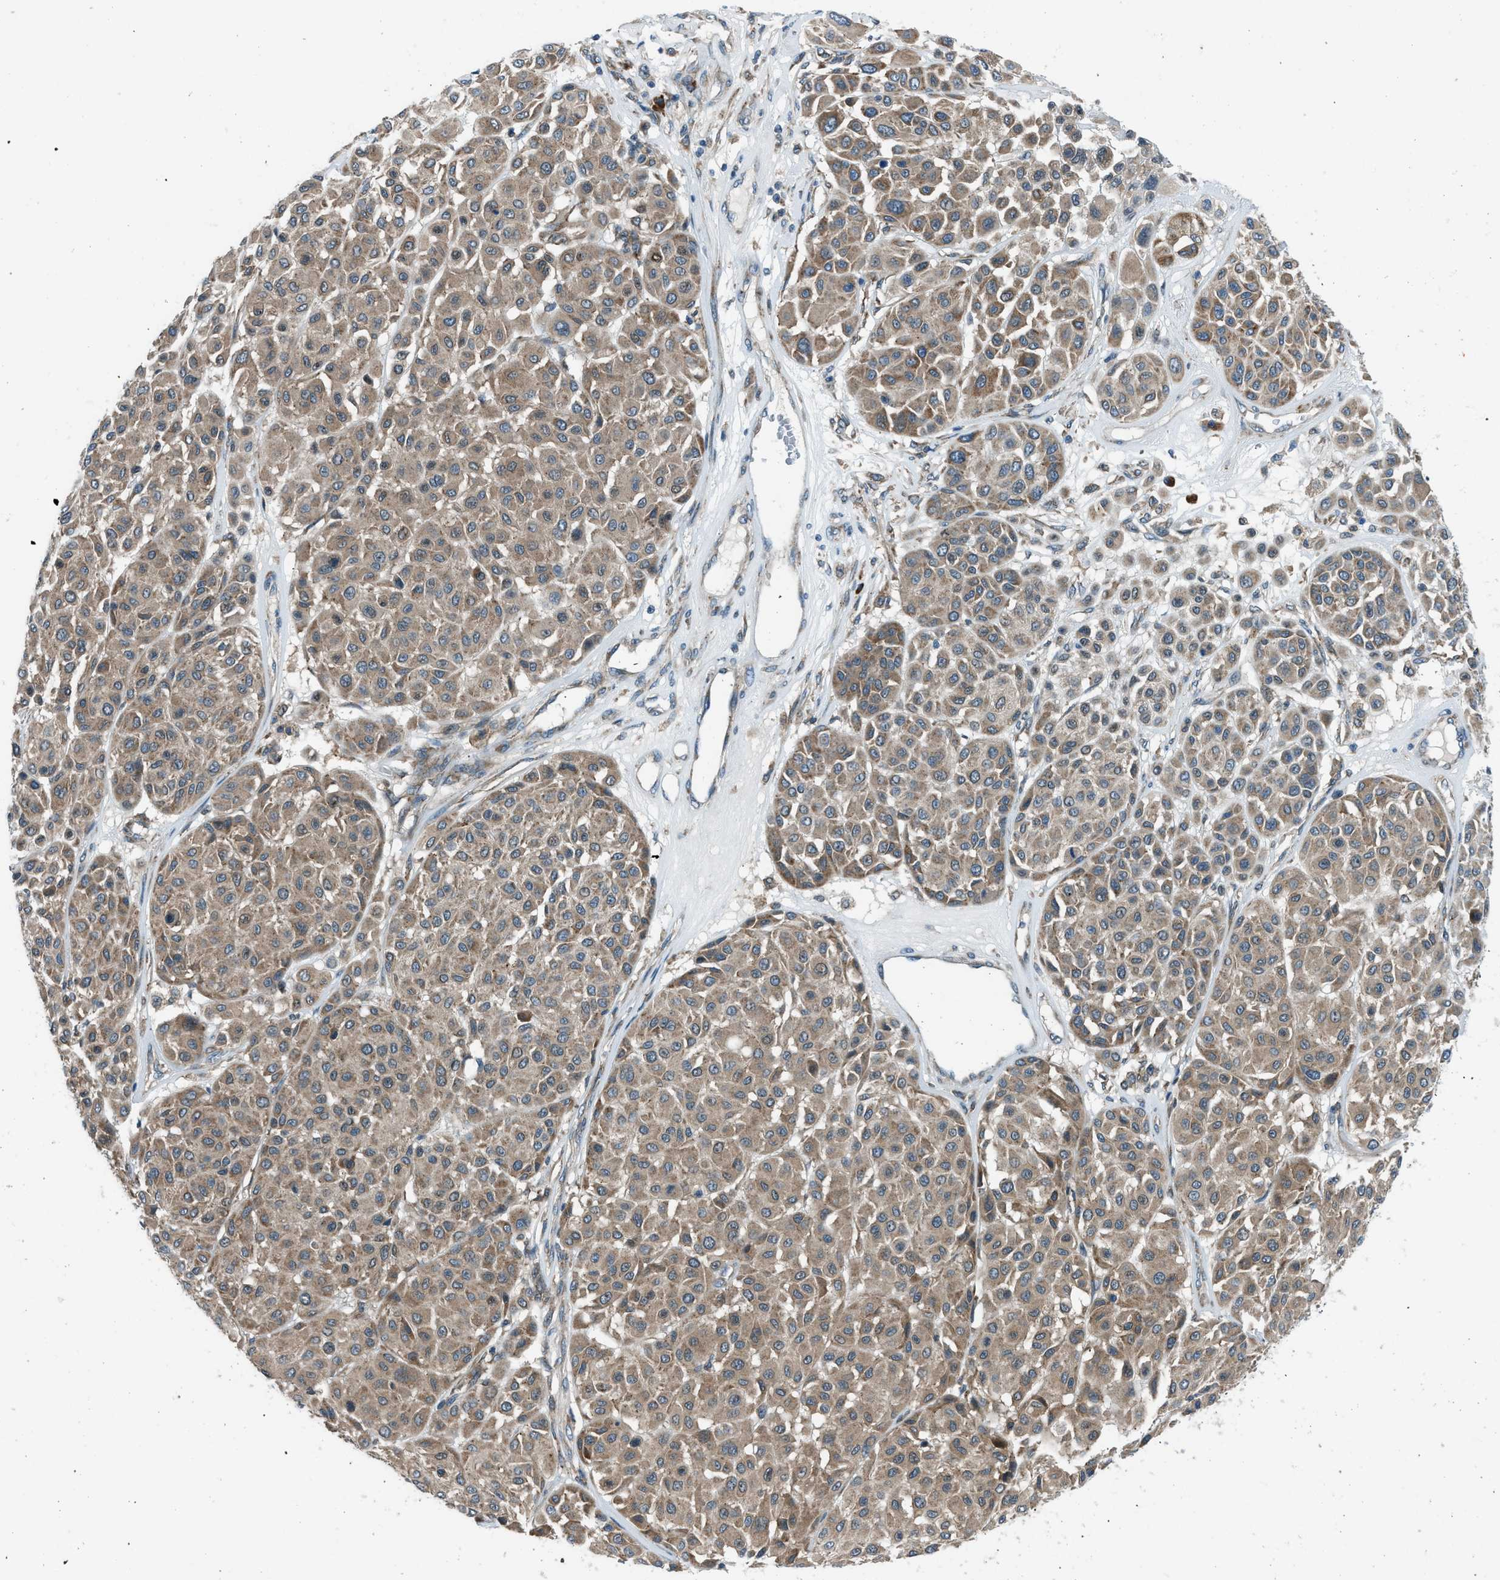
{"staining": {"intensity": "moderate", "quantity": ">75%", "location": "cytoplasmic/membranous"}, "tissue": "melanoma", "cell_type": "Tumor cells", "image_type": "cancer", "snomed": [{"axis": "morphology", "description": "Malignant melanoma, Metastatic site"}, {"axis": "topography", "description": "Soft tissue"}], "caption": "Melanoma tissue reveals moderate cytoplasmic/membranous expression in about >75% of tumor cells Immunohistochemistry (ihc) stains the protein in brown and the nuclei are stained blue.", "gene": "EDARADD", "patient": {"sex": "male", "age": 41}}